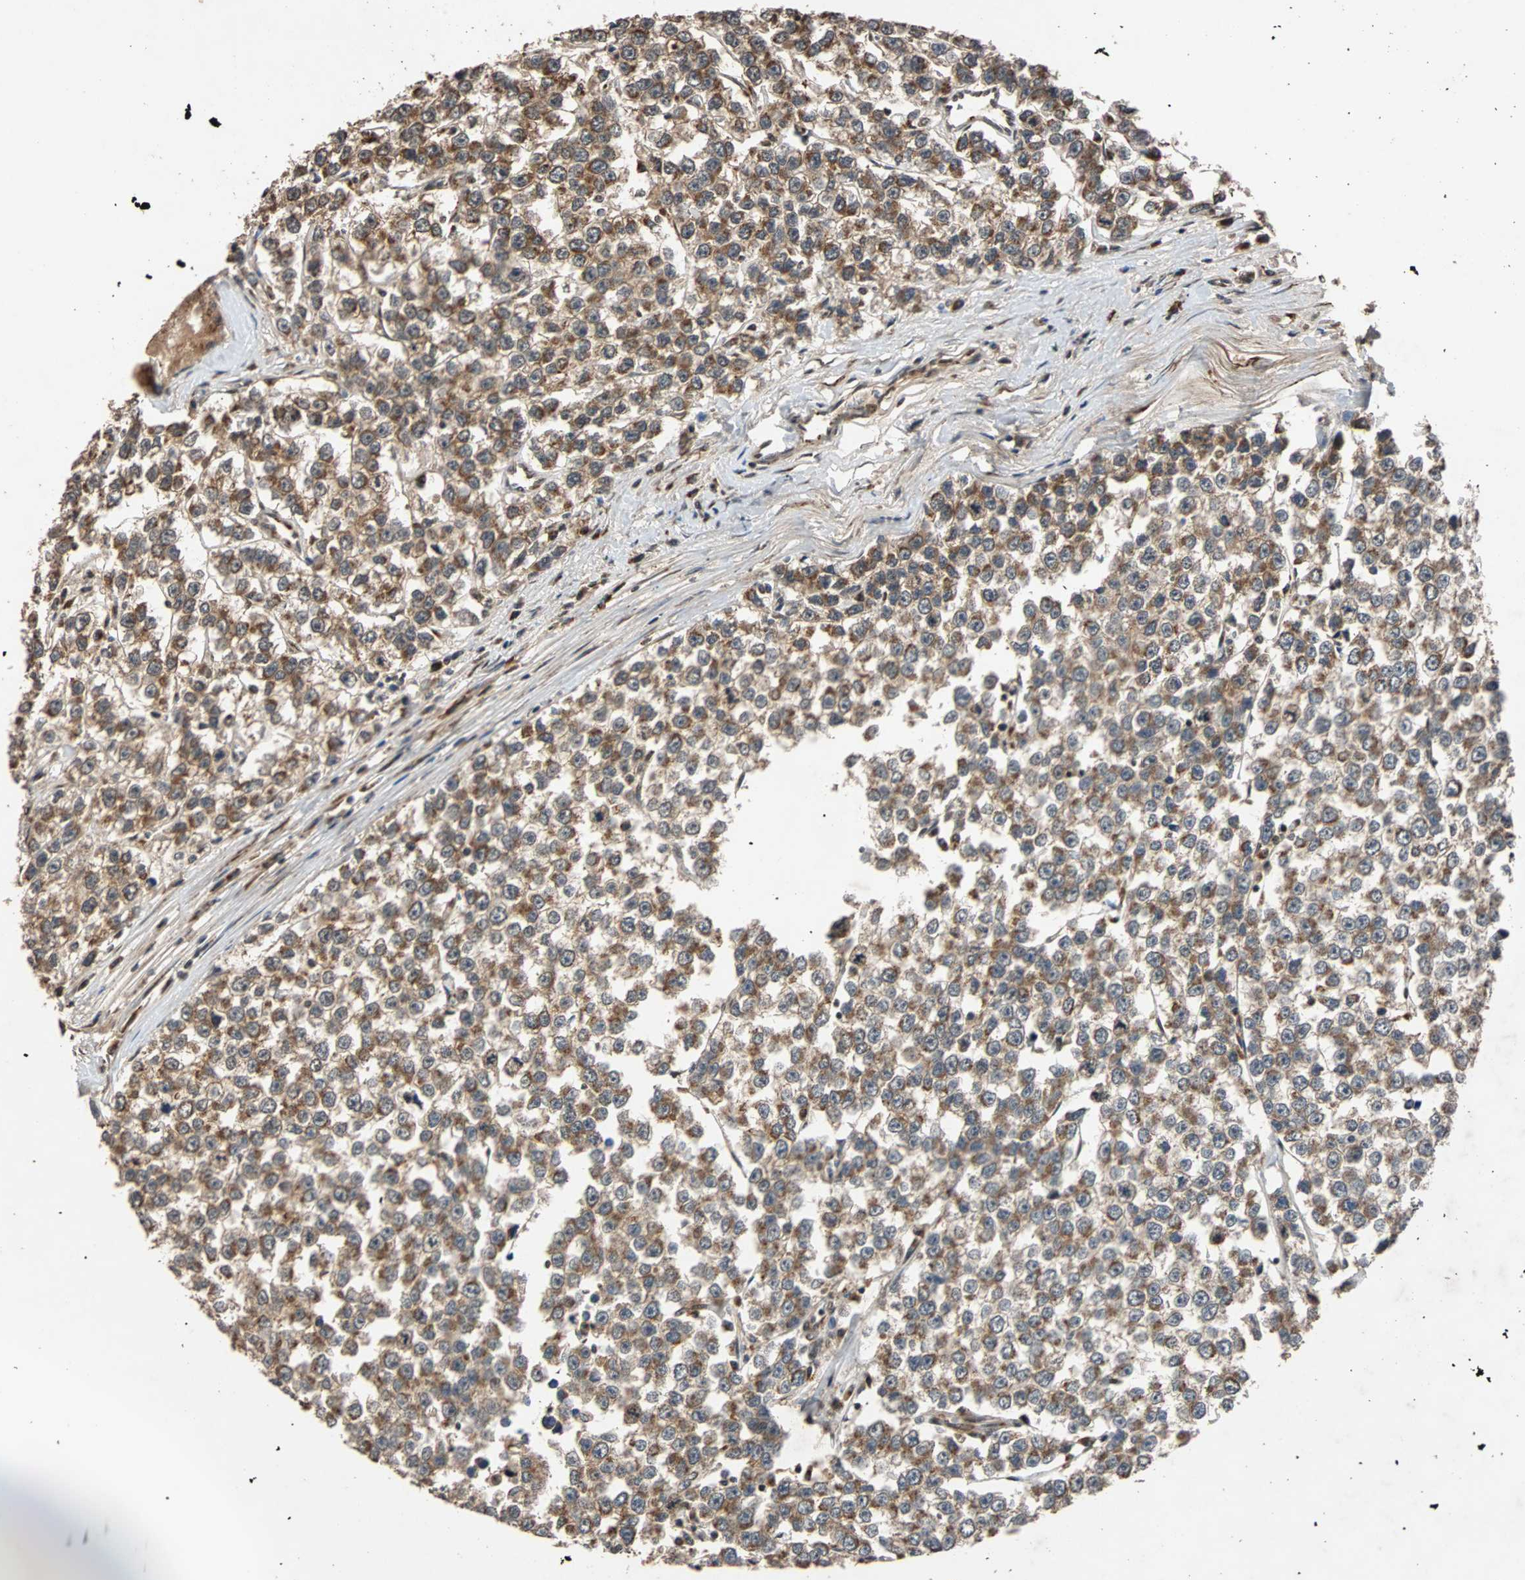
{"staining": {"intensity": "moderate", "quantity": ">75%", "location": "cytoplasmic/membranous"}, "tissue": "testis cancer", "cell_type": "Tumor cells", "image_type": "cancer", "snomed": [{"axis": "morphology", "description": "Seminoma, NOS"}, {"axis": "morphology", "description": "Carcinoma, Embryonal, NOS"}, {"axis": "topography", "description": "Testis"}], "caption": "Moderate cytoplasmic/membranous staining for a protein is appreciated in about >75% of tumor cells of testis cancer using immunohistochemistry (IHC).", "gene": "USP31", "patient": {"sex": "male", "age": 52}}